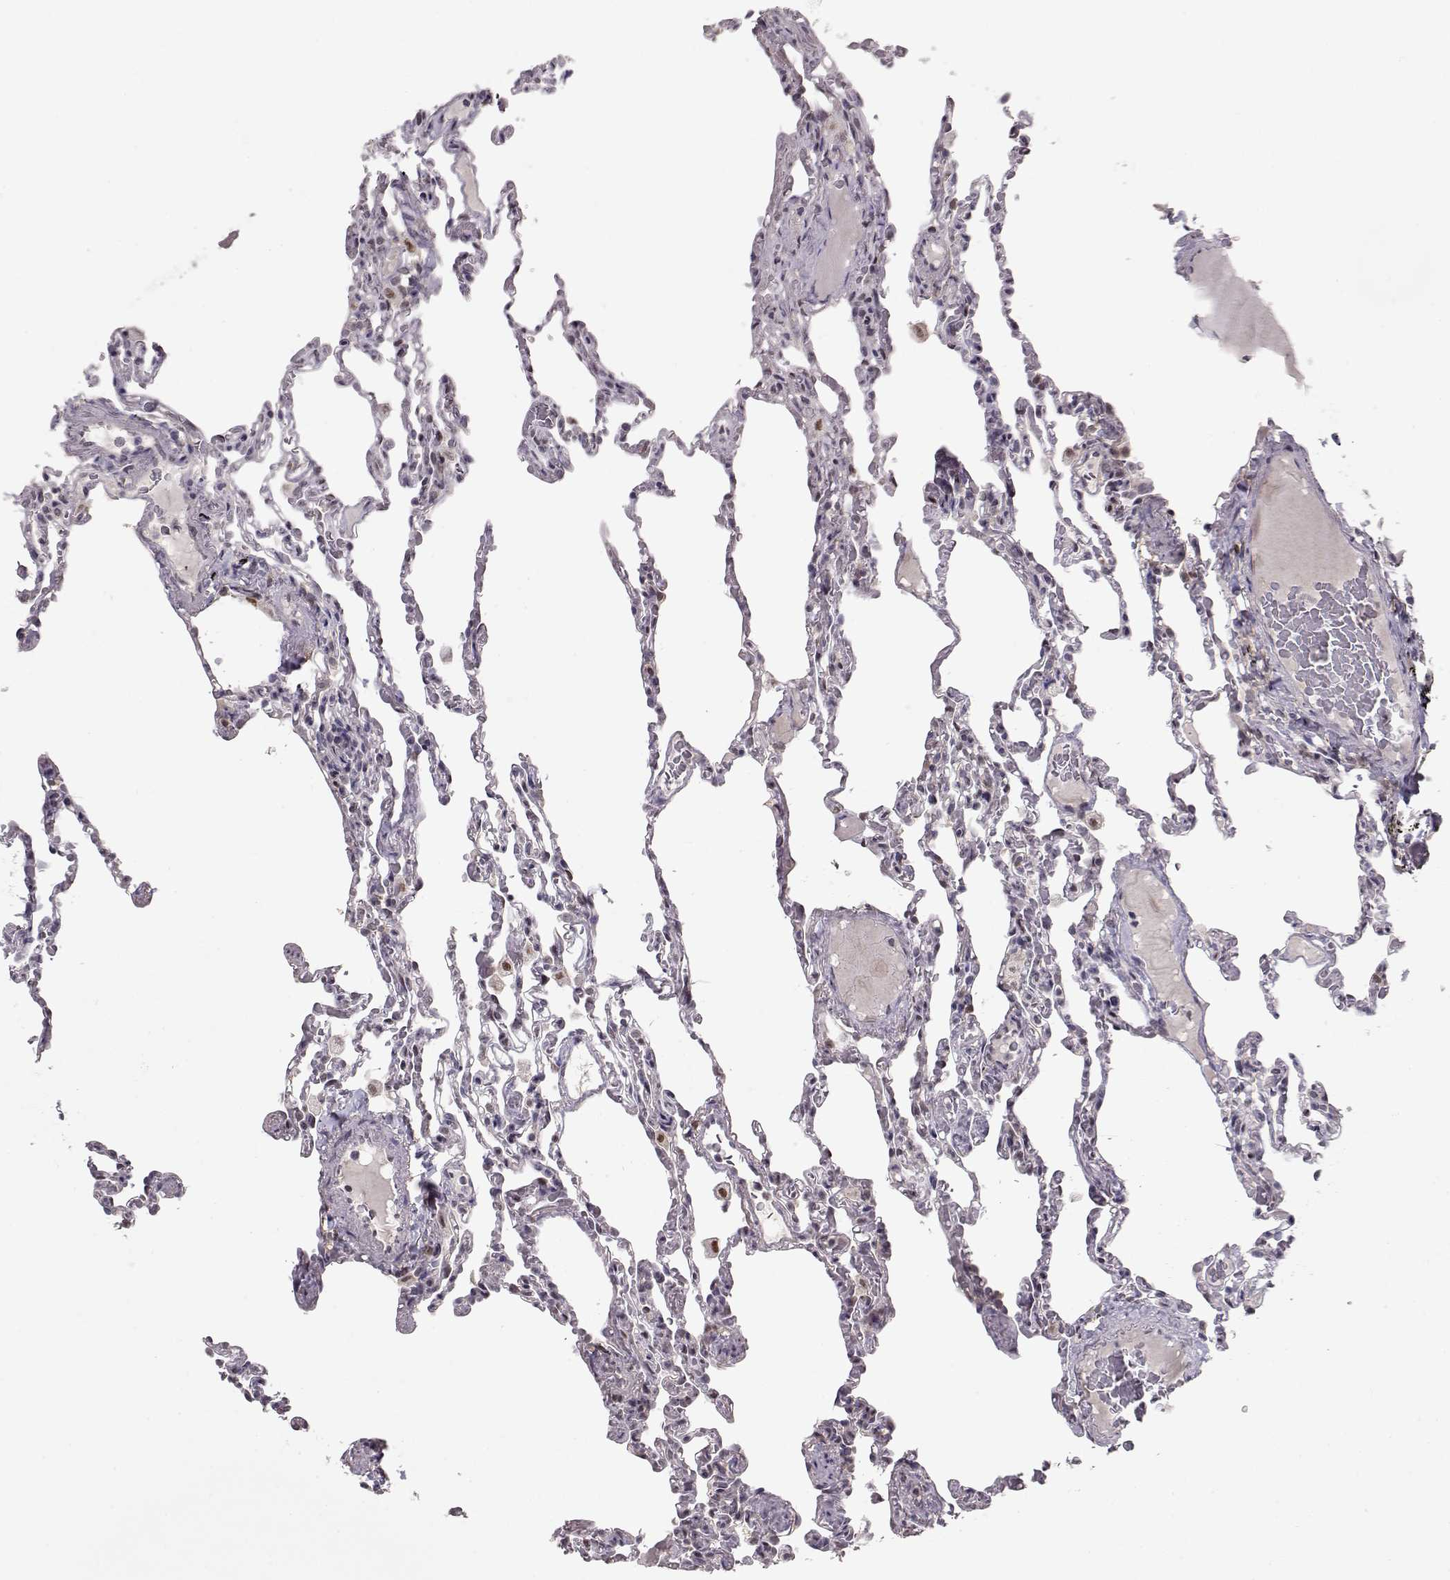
{"staining": {"intensity": "negative", "quantity": "none", "location": "none"}, "tissue": "lung", "cell_type": "Alveolar cells", "image_type": "normal", "snomed": [{"axis": "morphology", "description": "Normal tissue, NOS"}, {"axis": "topography", "description": "Lung"}], "caption": "Immunohistochemical staining of unremarkable lung shows no significant expression in alveolar cells. (DAB (3,3'-diaminobenzidine) IHC with hematoxylin counter stain).", "gene": "CDK4", "patient": {"sex": "female", "age": 43}}